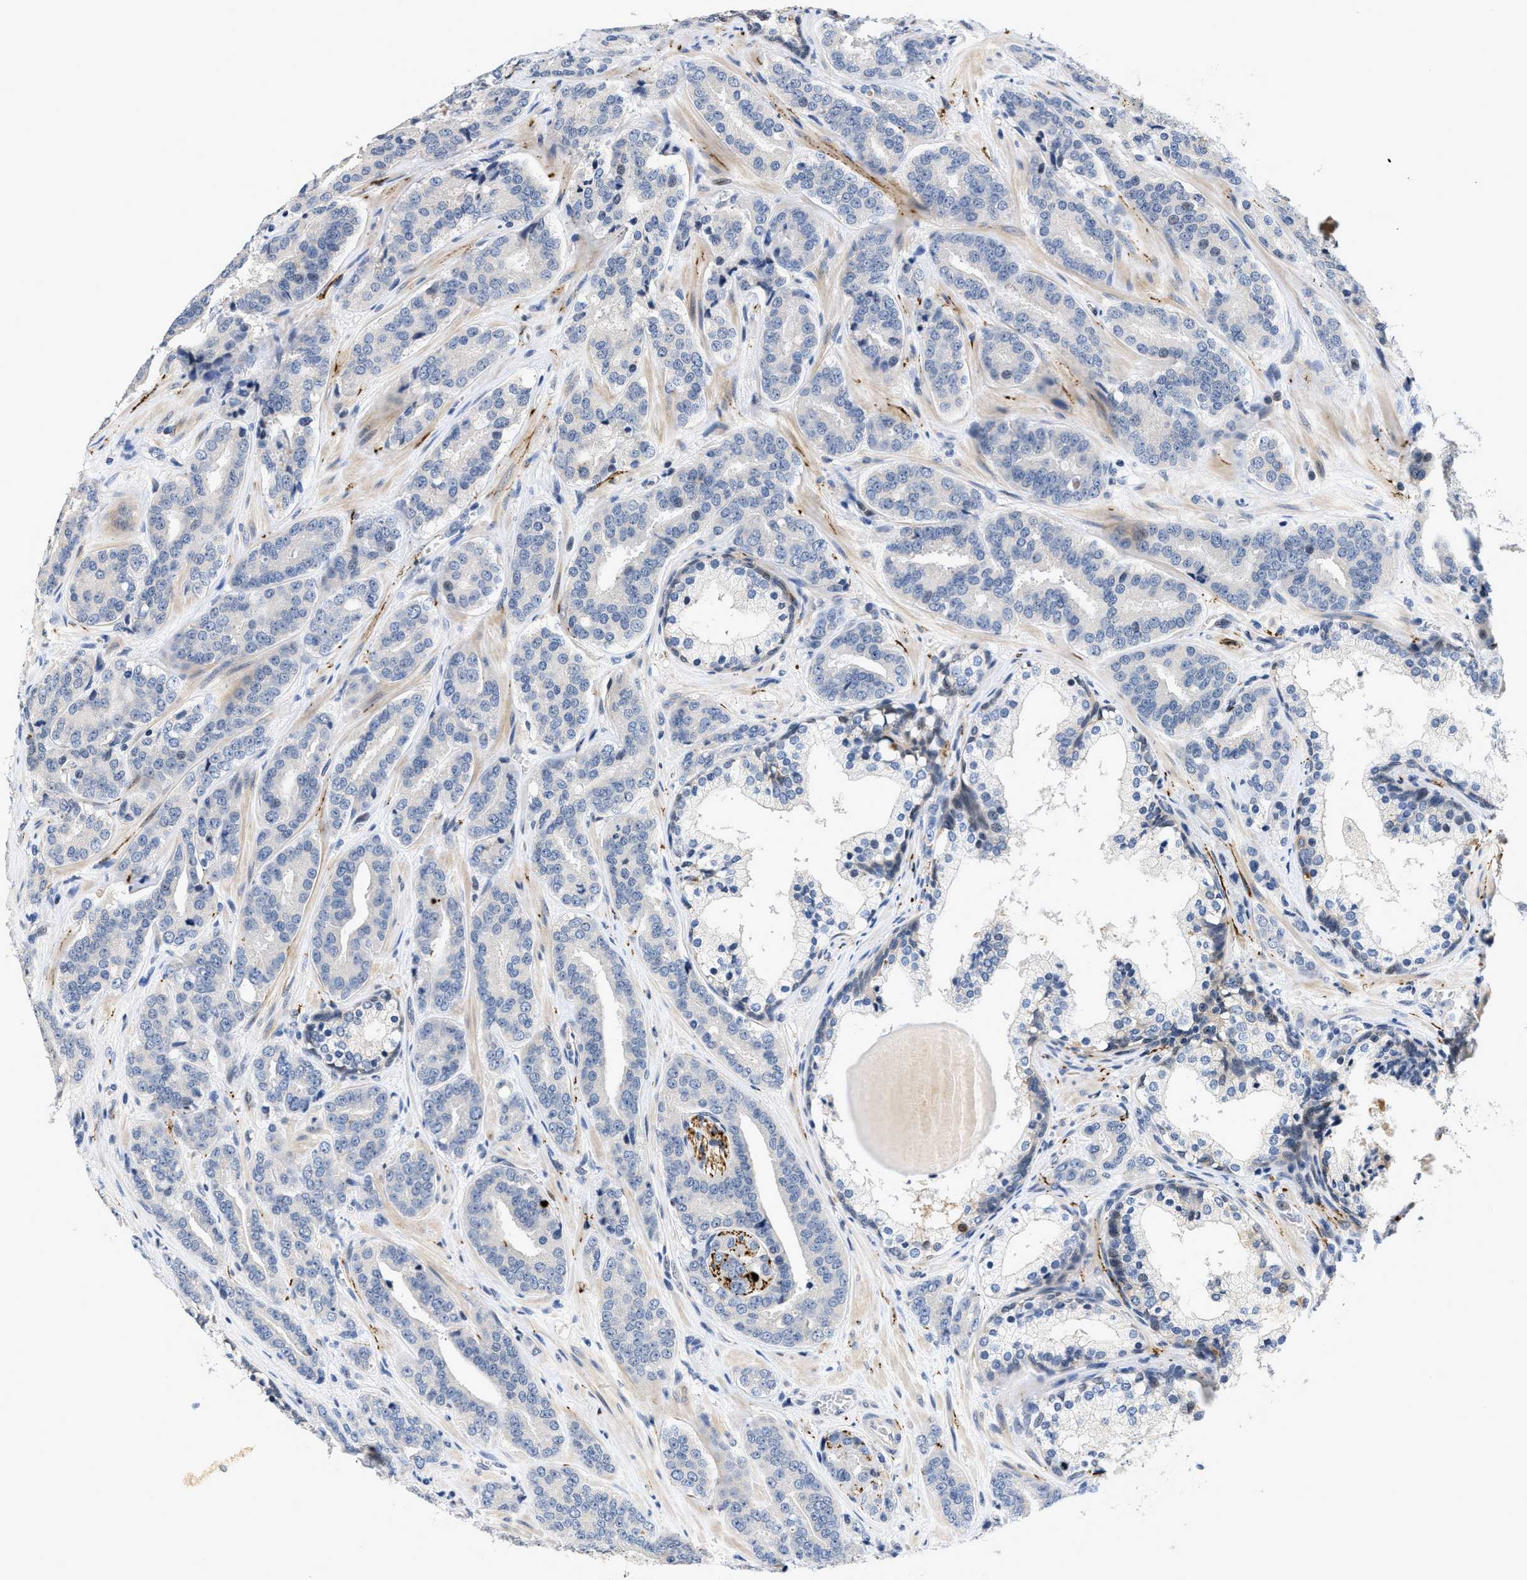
{"staining": {"intensity": "negative", "quantity": "none", "location": "none"}, "tissue": "prostate cancer", "cell_type": "Tumor cells", "image_type": "cancer", "snomed": [{"axis": "morphology", "description": "Adenocarcinoma, High grade"}, {"axis": "topography", "description": "Prostate"}], "caption": "A photomicrograph of prostate high-grade adenocarcinoma stained for a protein exhibits no brown staining in tumor cells.", "gene": "VIP", "patient": {"sex": "male", "age": 60}}